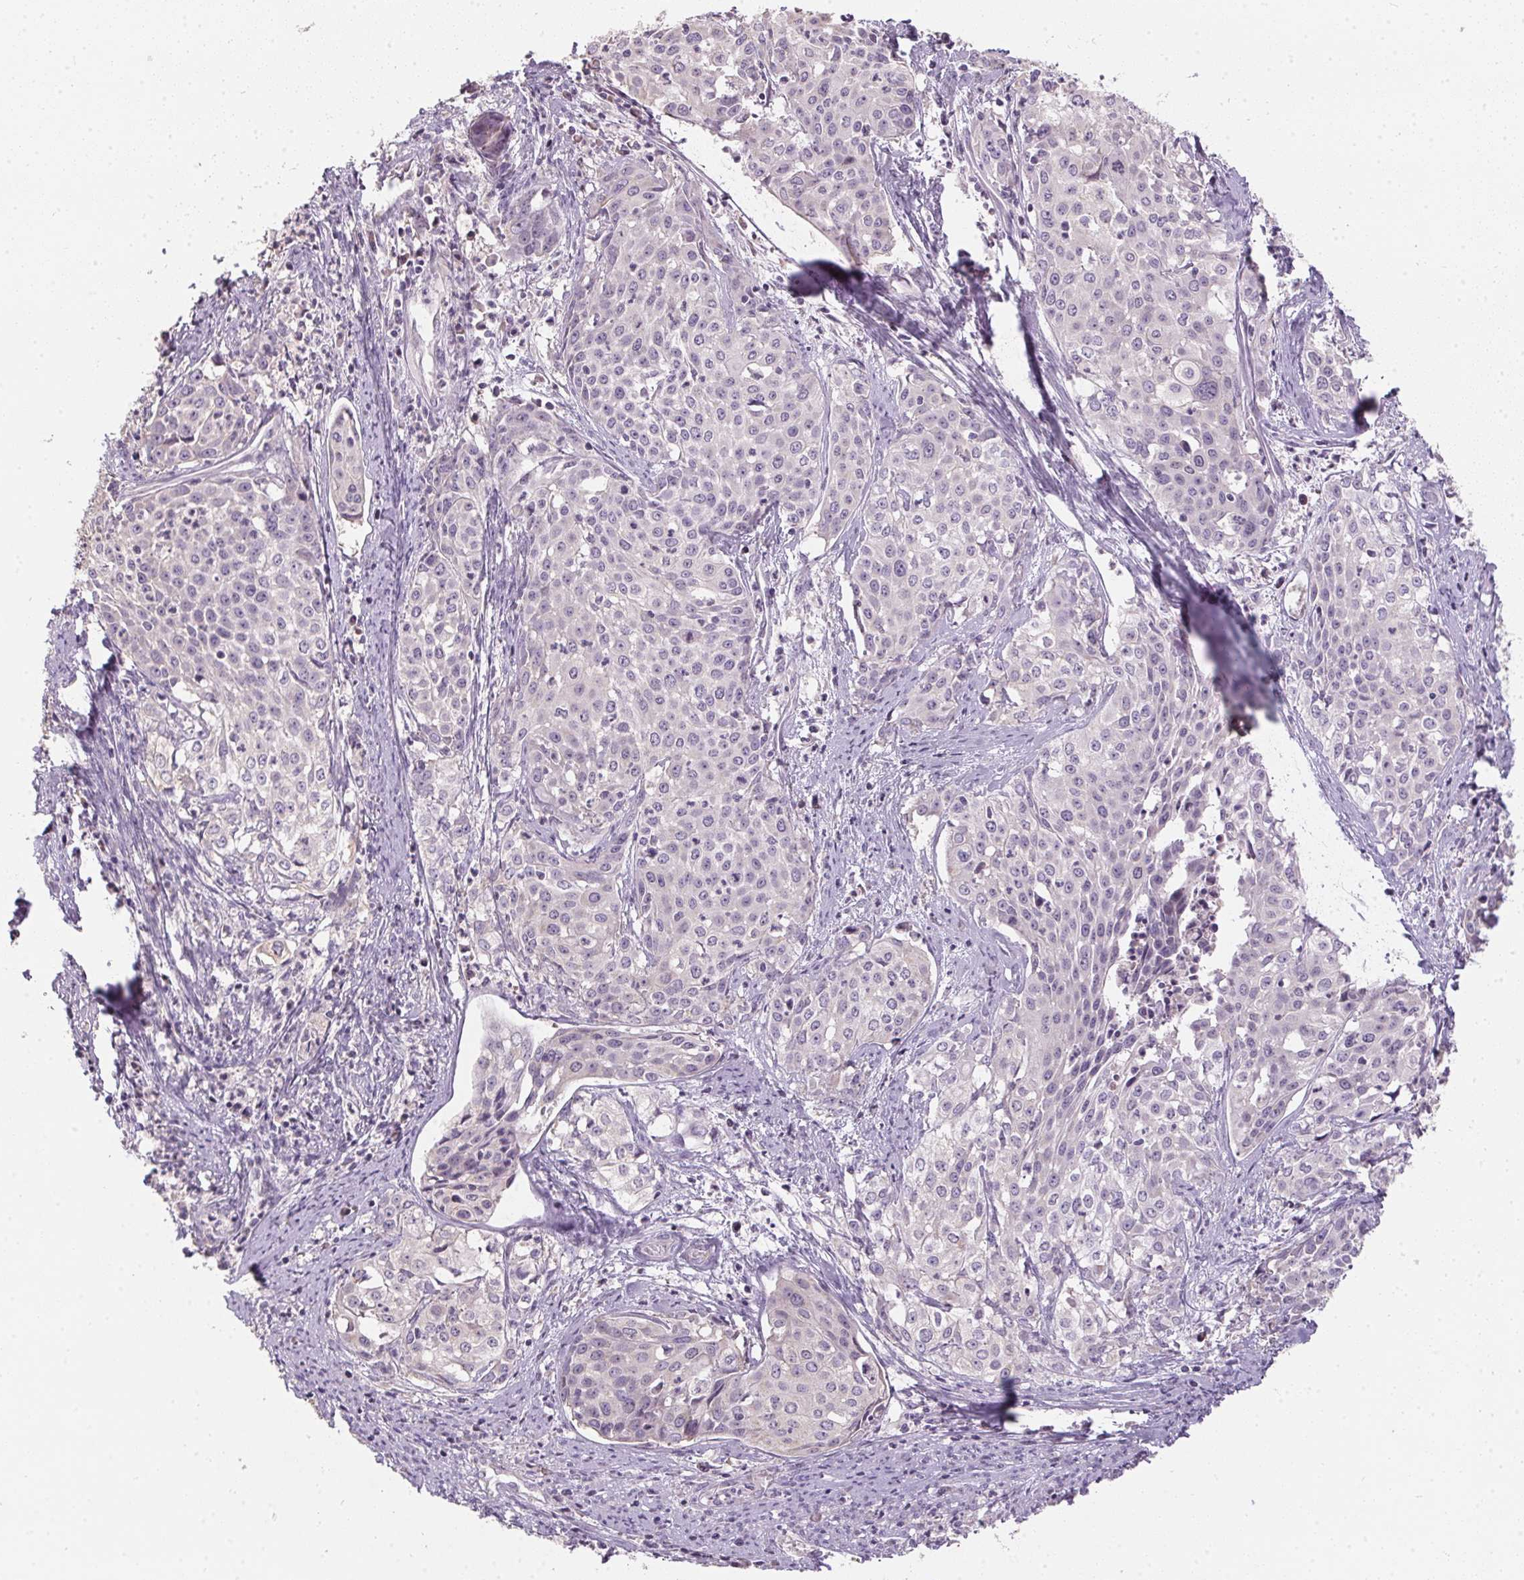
{"staining": {"intensity": "negative", "quantity": "none", "location": "none"}, "tissue": "cervical cancer", "cell_type": "Tumor cells", "image_type": "cancer", "snomed": [{"axis": "morphology", "description": "Squamous cell carcinoma, NOS"}, {"axis": "topography", "description": "Cervix"}], "caption": "Tumor cells are negative for brown protein staining in cervical cancer (squamous cell carcinoma). (Immunohistochemistry (ihc), brightfield microscopy, high magnification).", "gene": "SPACA9", "patient": {"sex": "female", "age": 39}}